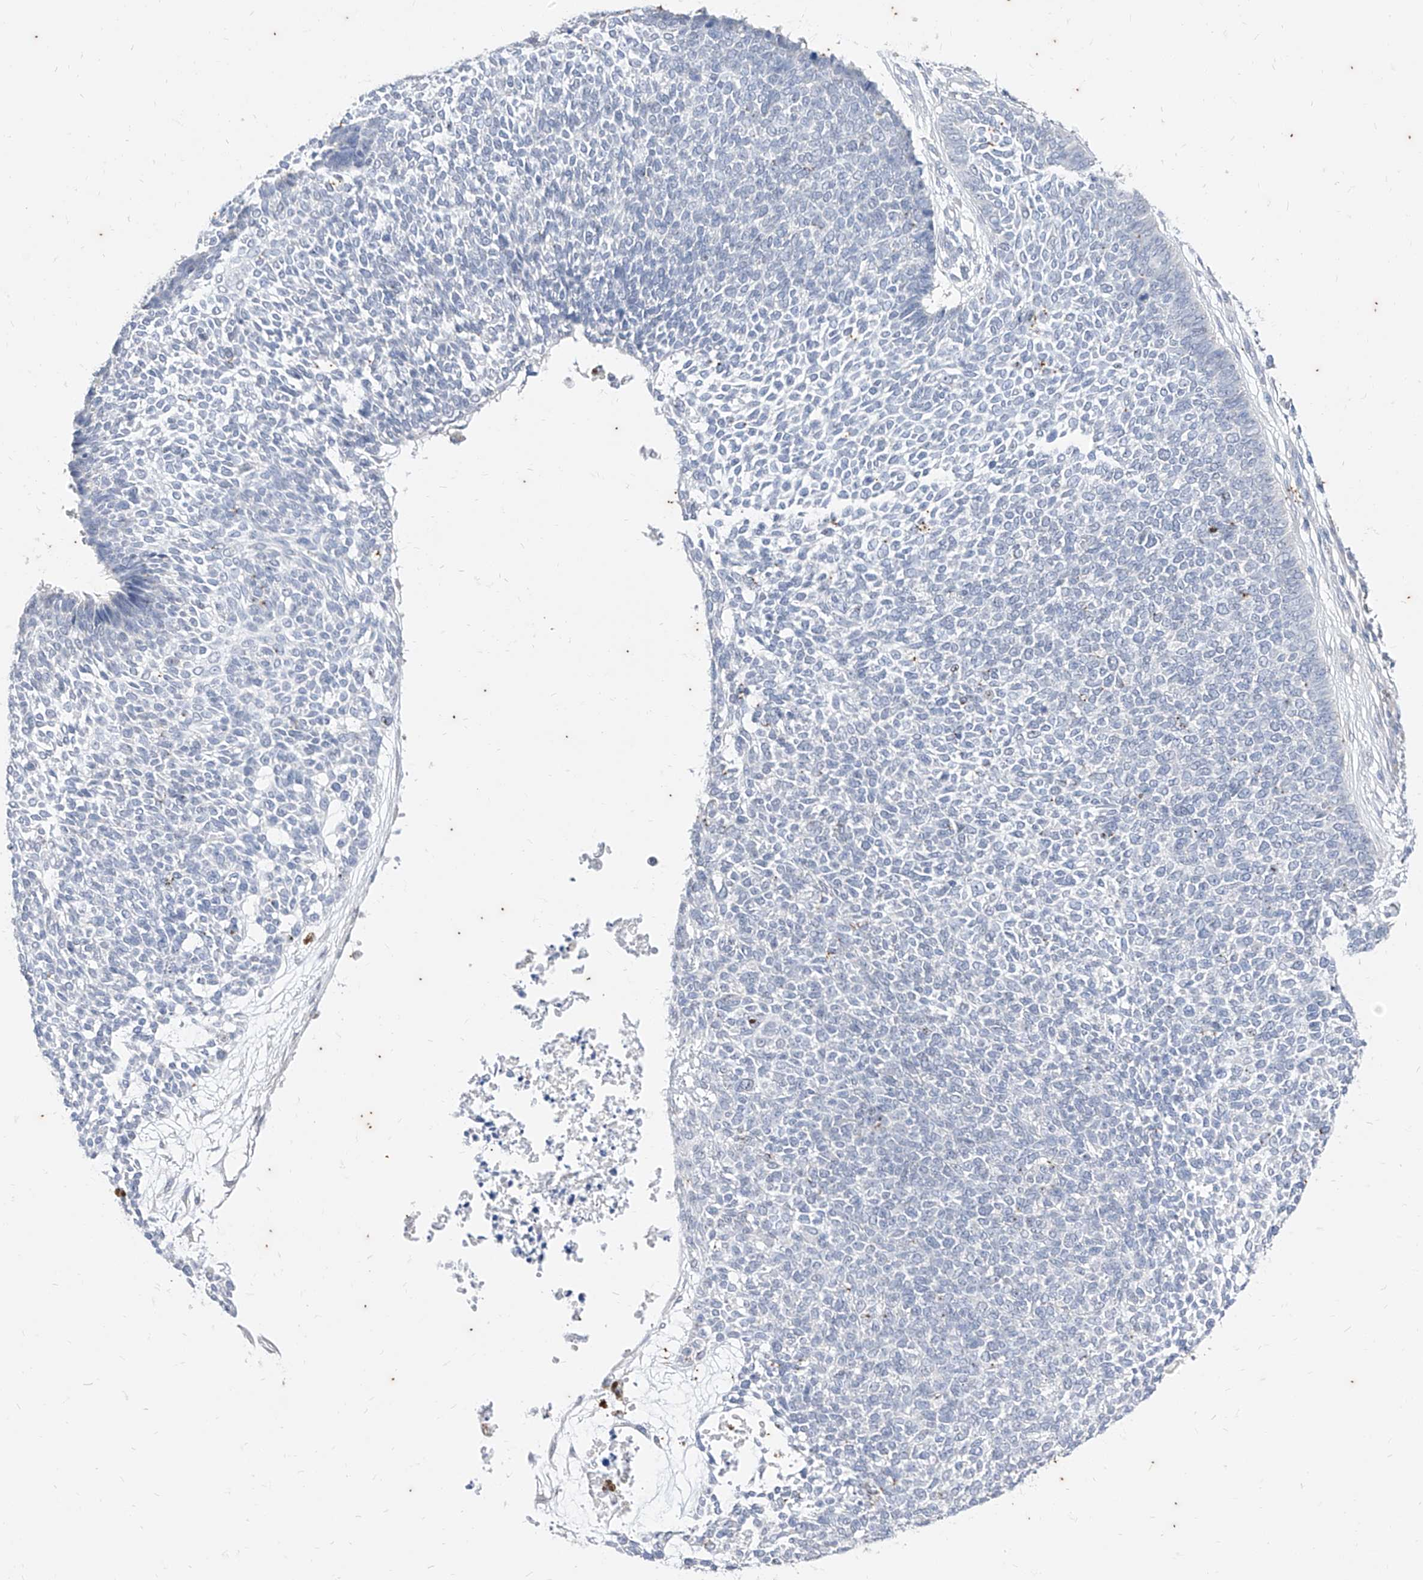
{"staining": {"intensity": "negative", "quantity": "none", "location": "none"}, "tissue": "skin cancer", "cell_type": "Tumor cells", "image_type": "cancer", "snomed": [{"axis": "morphology", "description": "Basal cell carcinoma"}, {"axis": "topography", "description": "Skin"}], "caption": "Immunohistochemical staining of human skin cancer demonstrates no significant positivity in tumor cells.", "gene": "PHF20L1", "patient": {"sex": "female", "age": 84}}